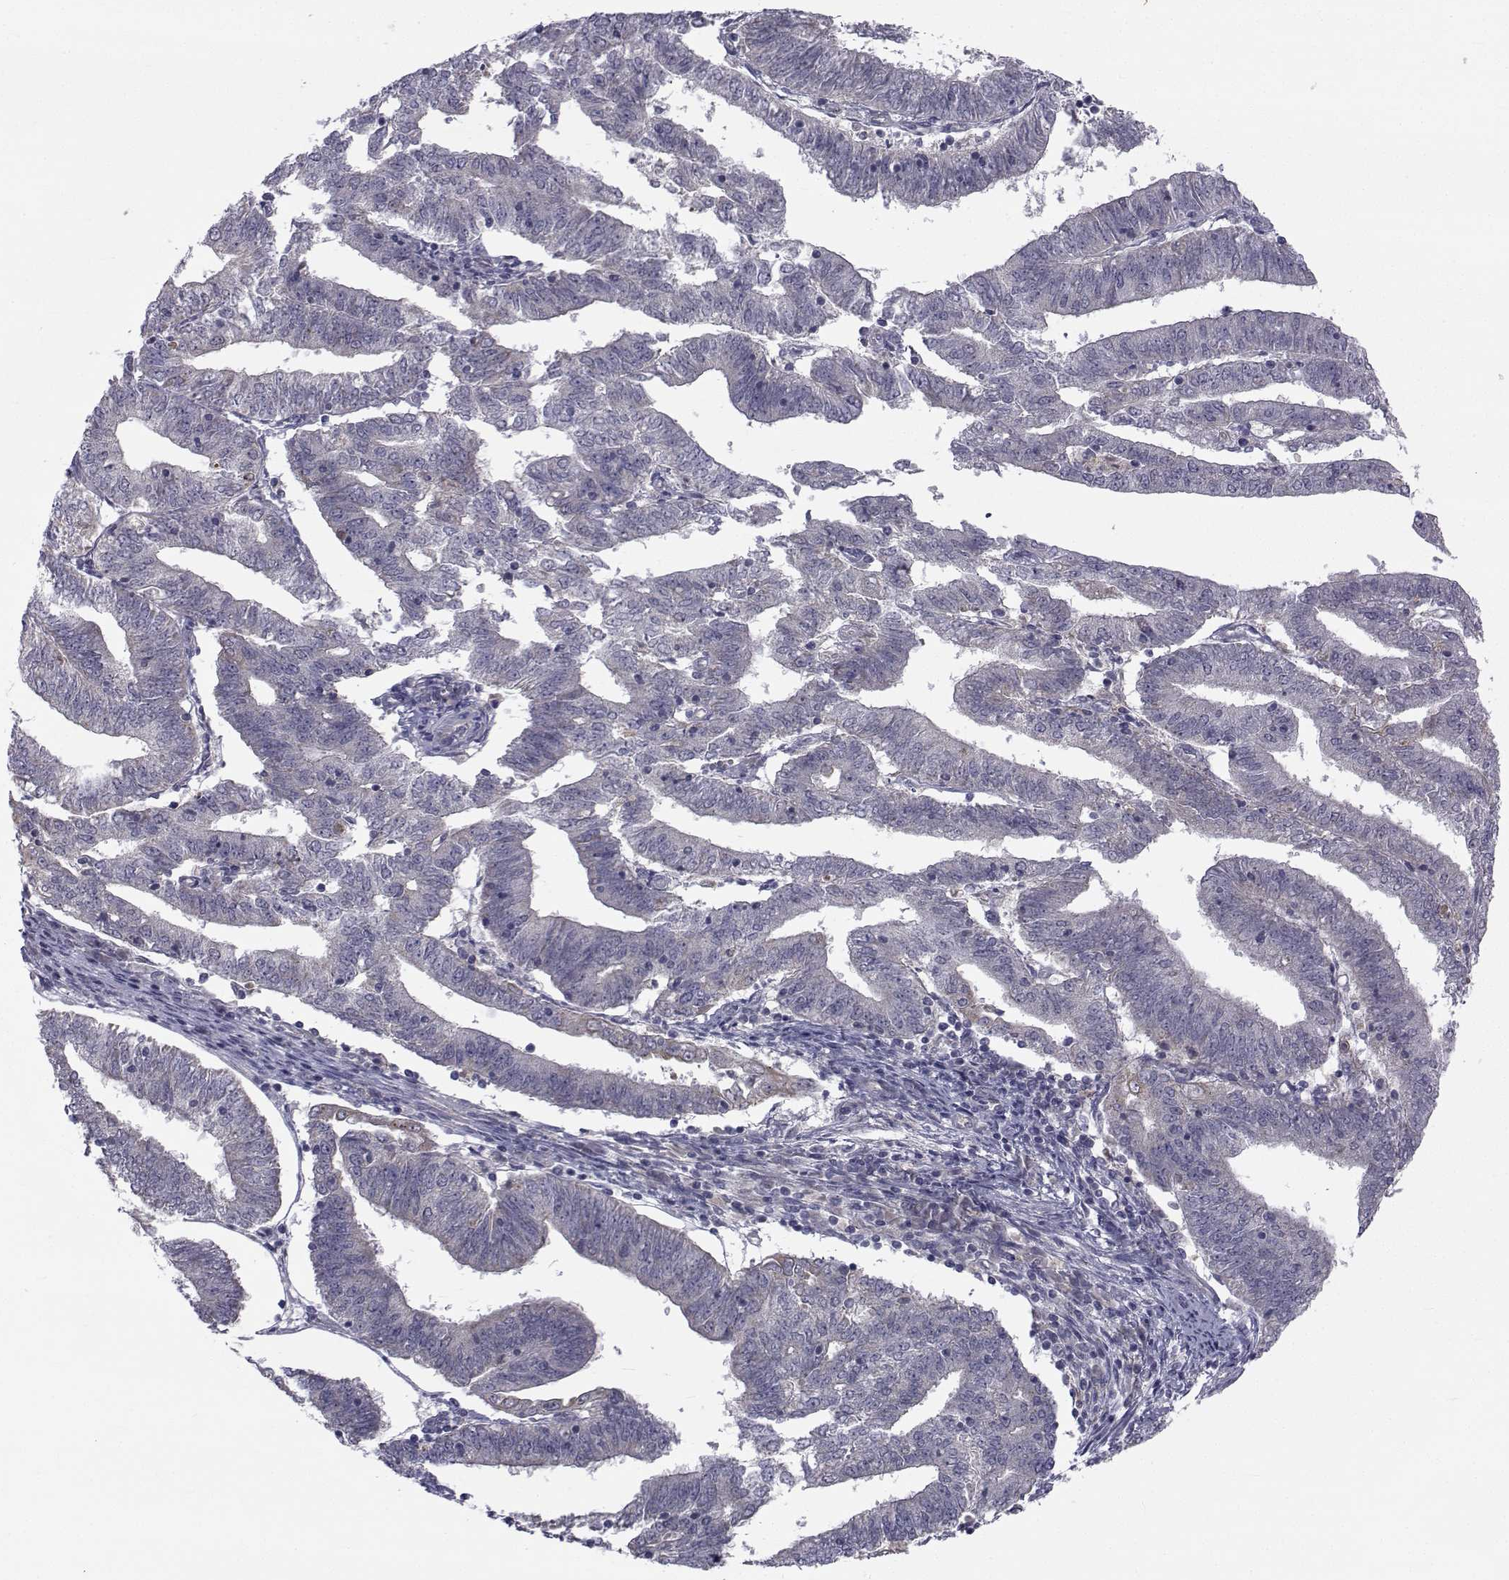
{"staining": {"intensity": "negative", "quantity": "none", "location": "none"}, "tissue": "endometrial cancer", "cell_type": "Tumor cells", "image_type": "cancer", "snomed": [{"axis": "morphology", "description": "Adenocarcinoma, NOS"}, {"axis": "topography", "description": "Endometrium"}], "caption": "An image of human adenocarcinoma (endometrial) is negative for staining in tumor cells.", "gene": "ANGPT1", "patient": {"sex": "female", "age": 82}}